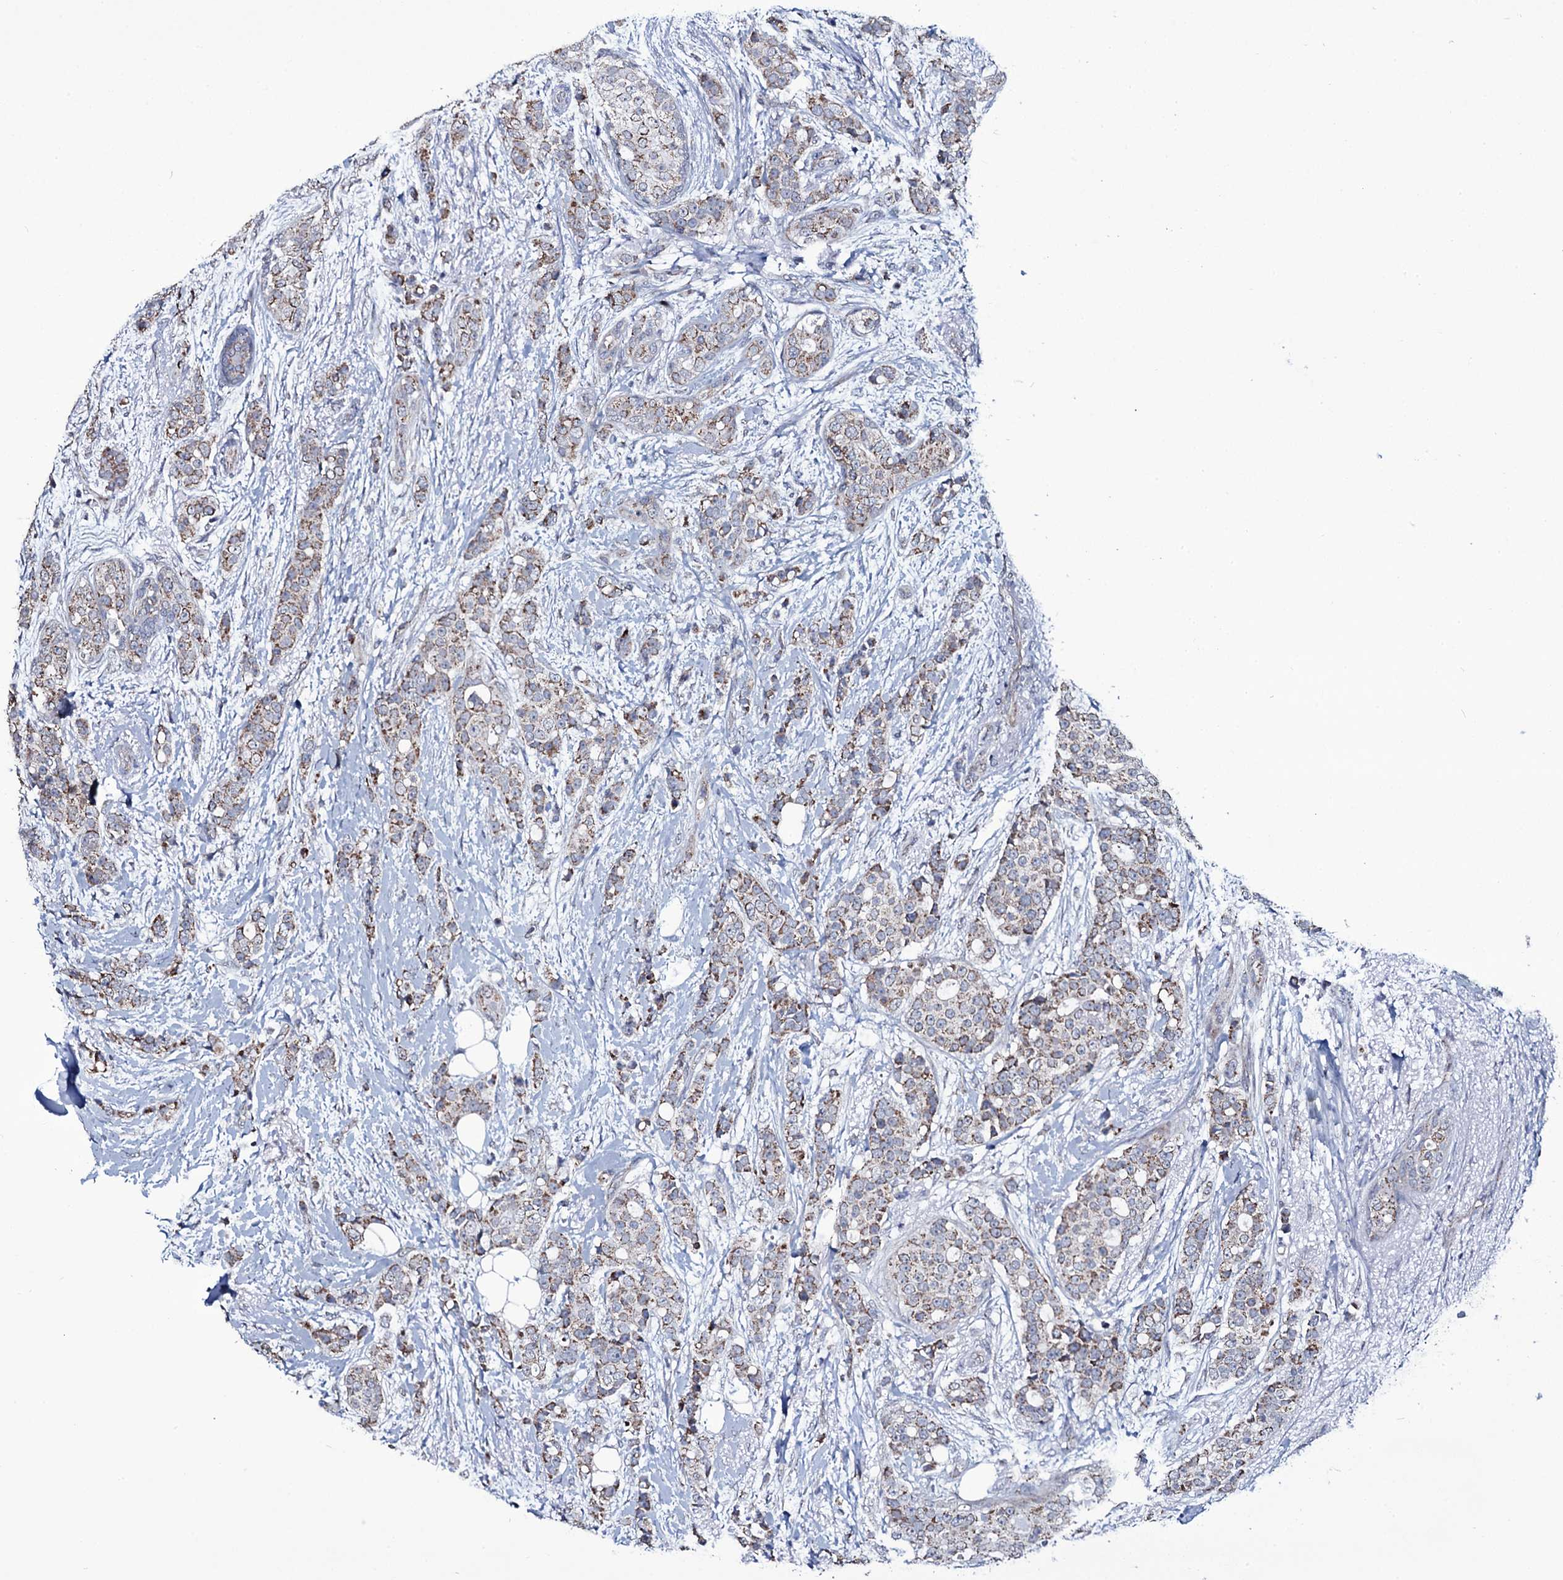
{"staining": {"intensity": "moderate", "quantity": "25%-75%", "location": "cytoplasmic/membranous"}, "tissue": "breast cancer", "cell_type": "Tumor cells", "image_type": "cancer", "snomed": [{"axis": "morphology", "description": "Lobular carcinoma"}, {"axis": "topography", "description": "Breast"}], "caption": "This photomicrograph displays IHC staining of lobular carcinoma (breast), with medium moderate cytoplasmic/membranous staining in approximately 25%-75% of tumor cells.", "gene": "WIPF3", "patient": {"sex": "female", "age": 51}}